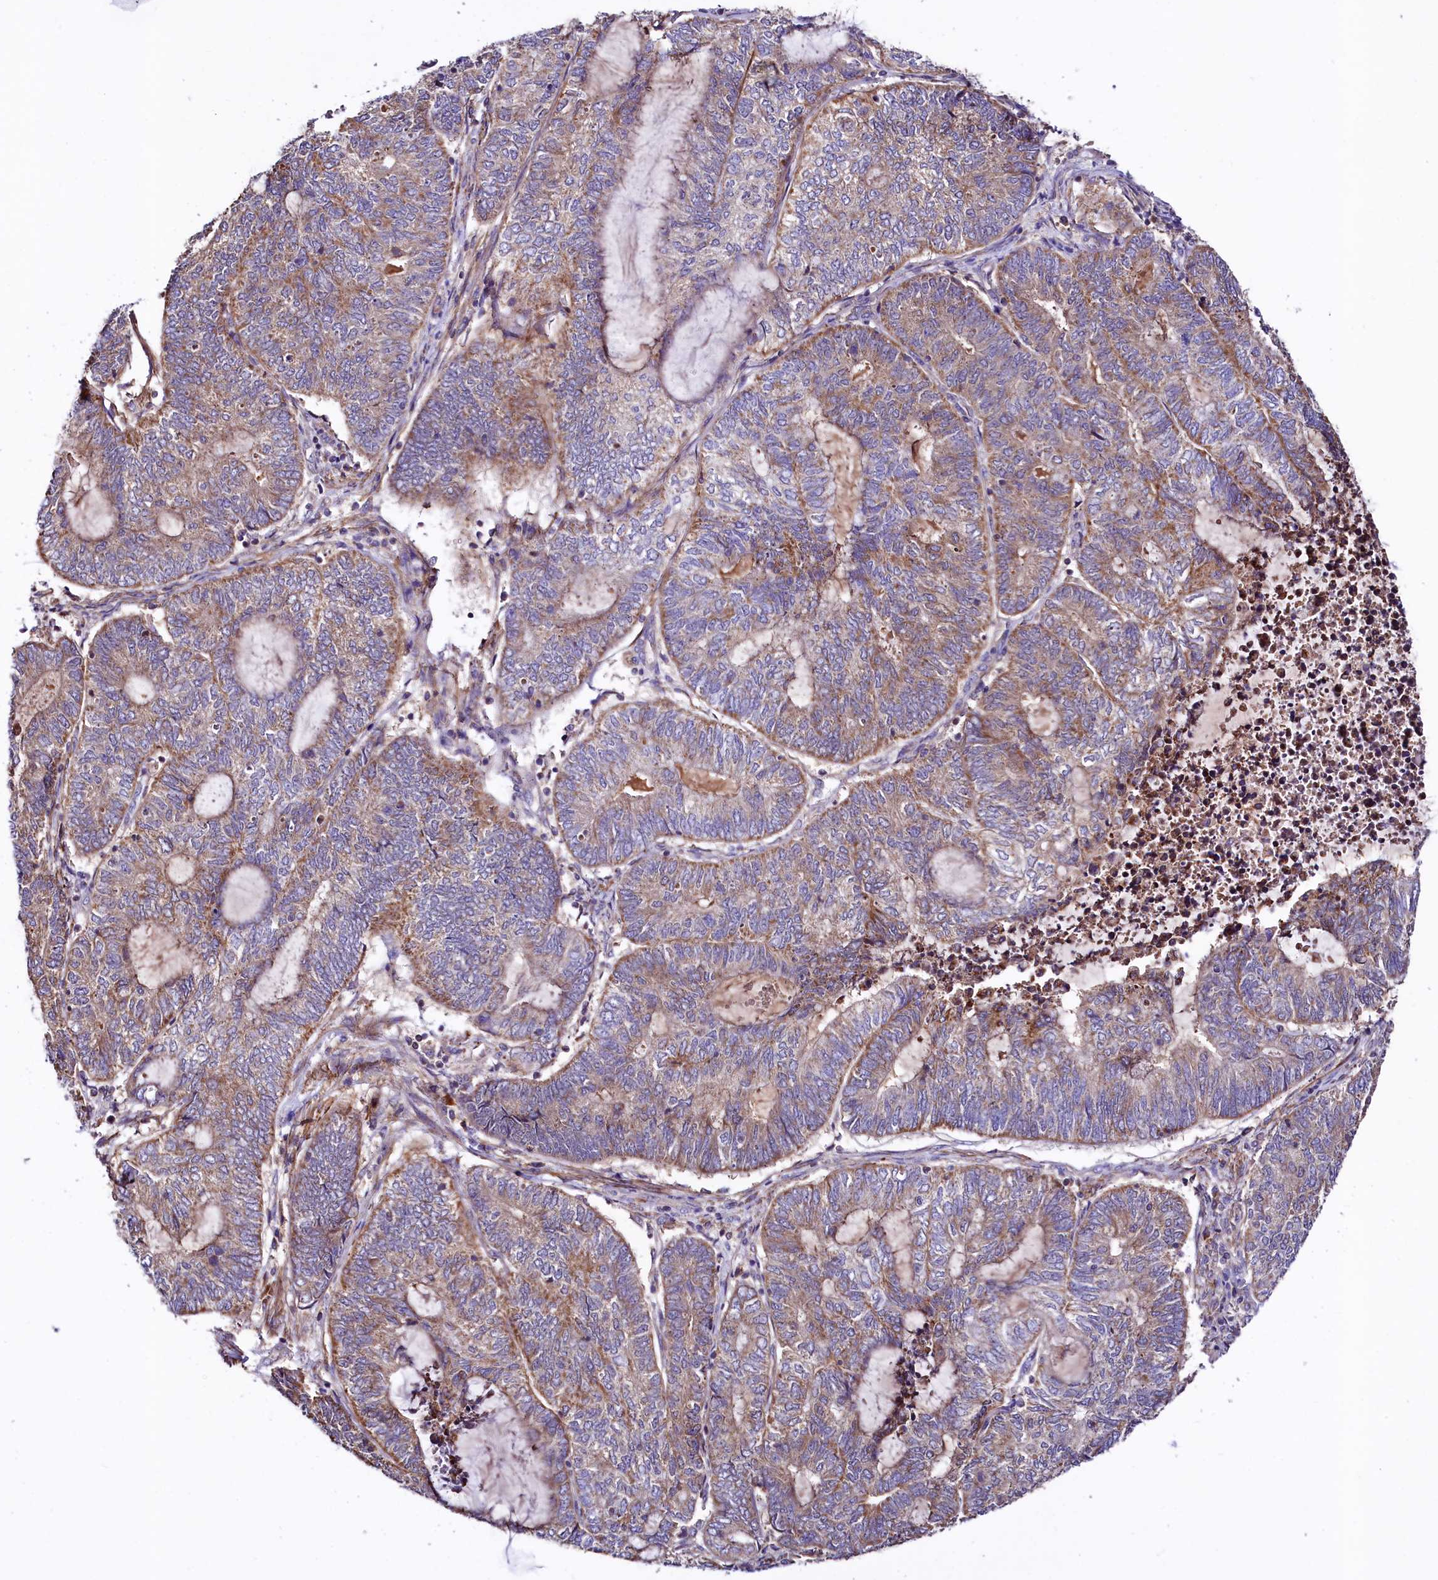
{"staining": {"intensity": "moderate", "quantity": "25%-75%", "location": "cytoplasmic/membranous"}, "tissue": "endometrial cancer", "cell_type": "Tumor cells", "image_type": "cancer", "snomed": [{"axis": "morphology", "description": "Adenocarcinoma, NOS"}, {"axis": "topography", "description": "Uterus"}, {"axis": "topography", "description": "Endometrium"}], "caption": "This image exhibits immunohistochemistry staining of adenocarcinoma (endometrial), with medium moderate cytoplasmic/membranous expression in approximately 25%-75% of tumor cells.", "gene": "CIAO3", "patient": {"sex": "female", "age": 70}}